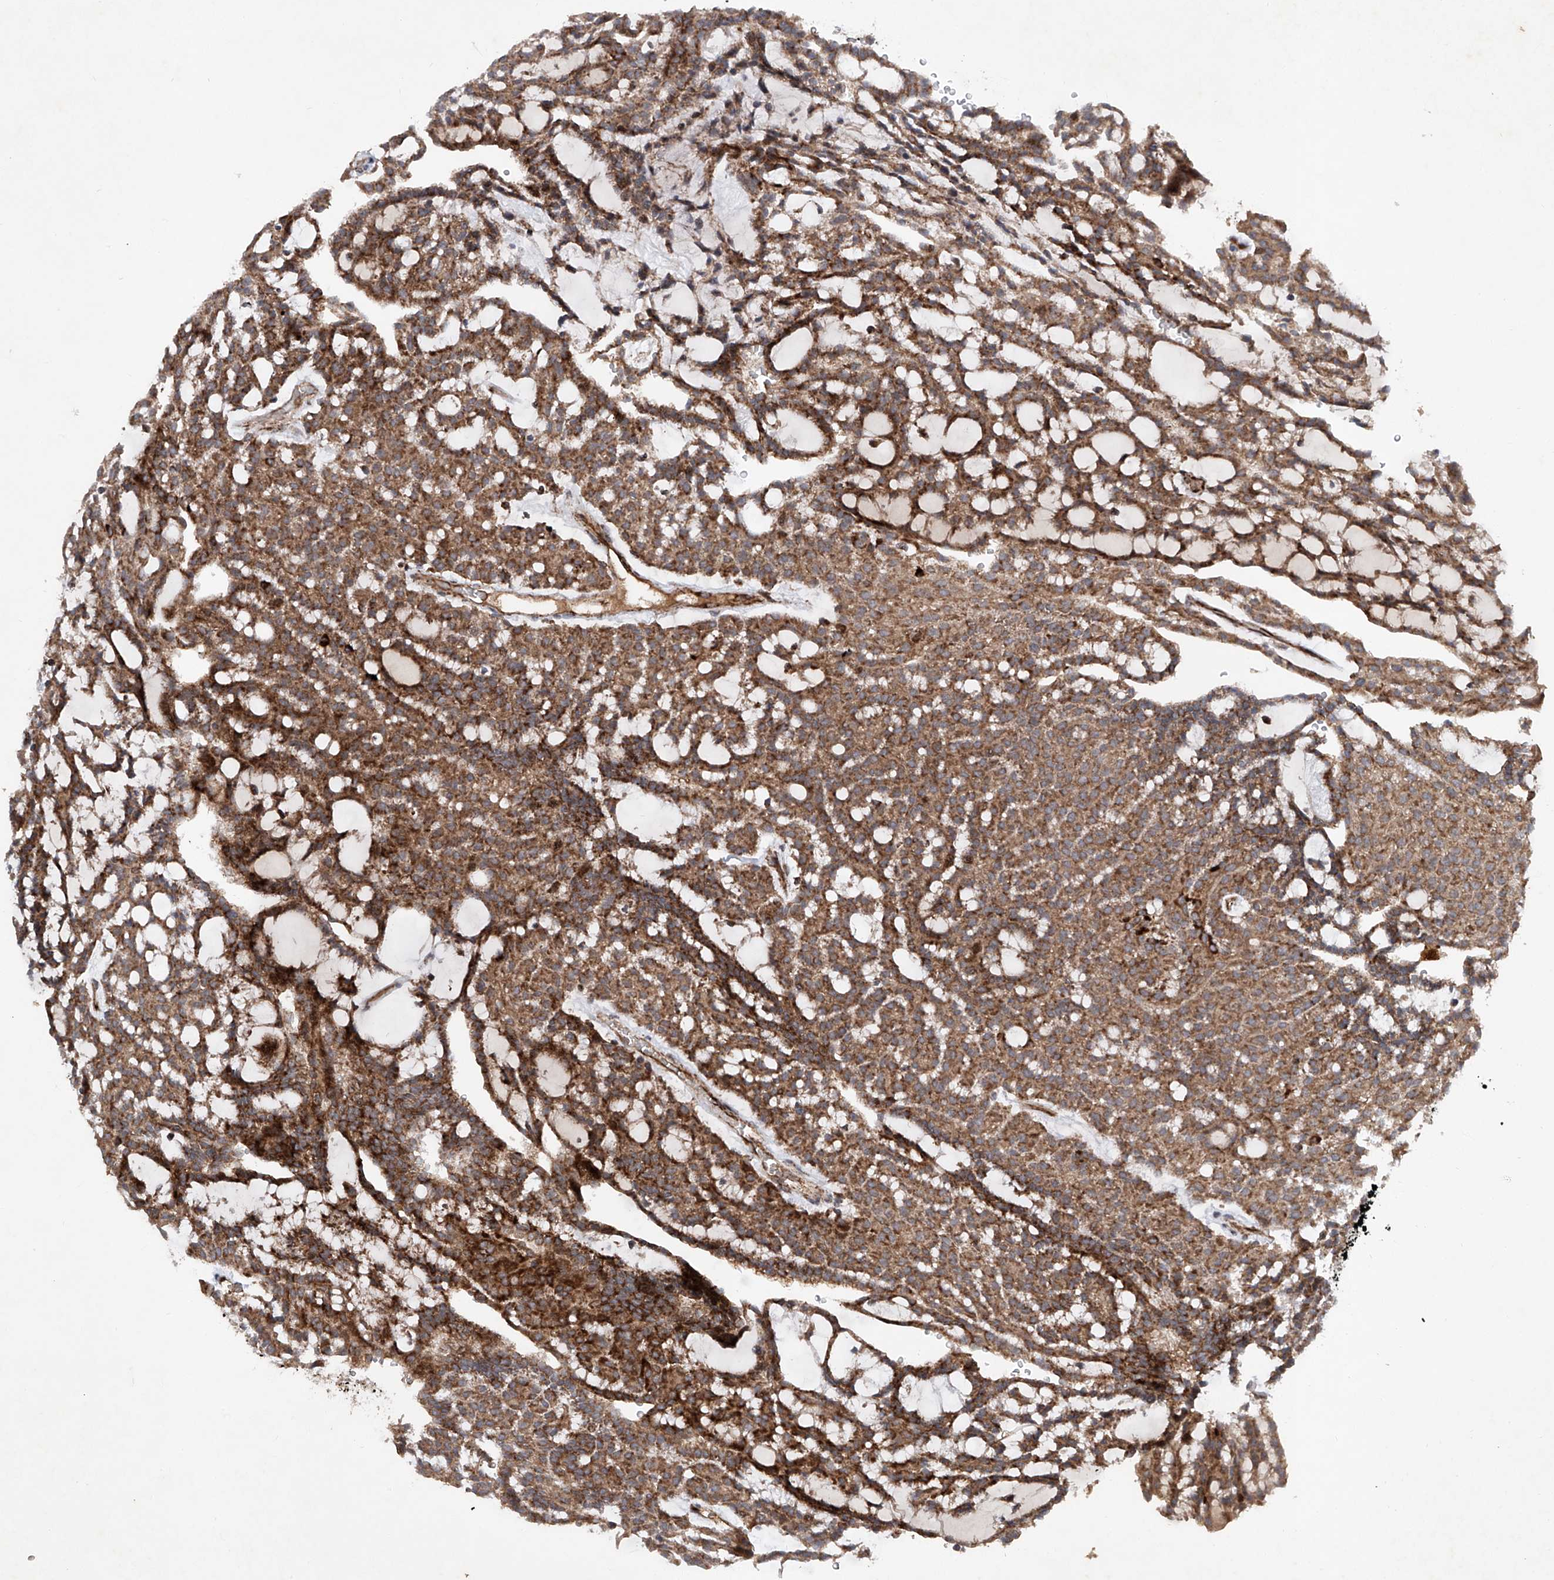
{"staining": {"intensity": "moderate", "quantity": ">75%", "location": "cytoplasmic/membranous"}, "tissue": "renal cancer", "cell_type": "Tumor cells", "image_type": "cancer", "snomed": [{"axis": "morphology", "description": "Adenocarcinoma, NOS"}, {"axis": "topography", "description": "Kidney"}], "caption": "Adenocarcinoma (renal) stained with immunohistochemistry (IHC) shows moderate cytoplasmic/membranous staining in about >75% of tumor cells. Ihc stains the protein in brown and the nuclei are stained blue.", "gene": "DAD1", "patient": {"sex": "male", "age": 63}}